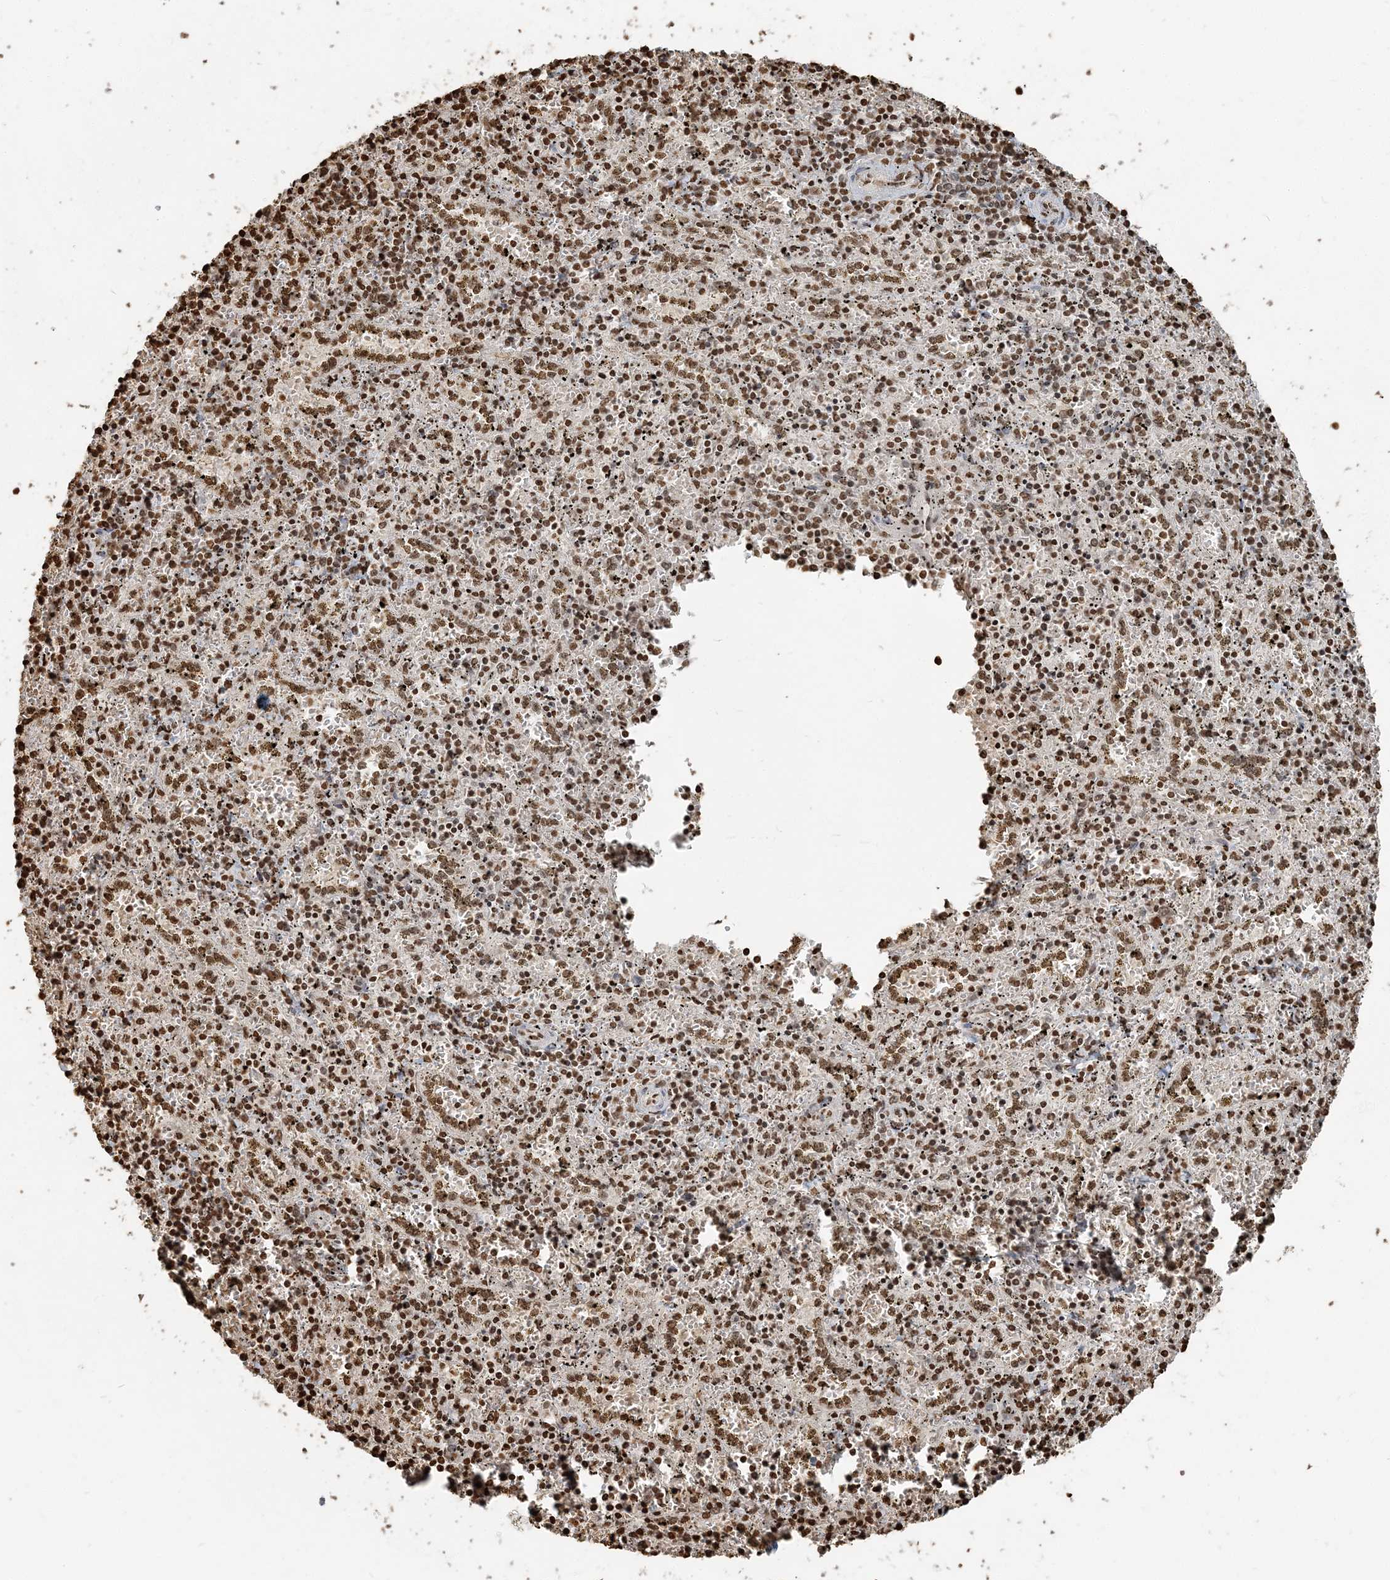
{"staining": {"intensity": "moderate", "quantity": ">75%", "location": "nuclear"}, "tissue": "spleen", "cell_type": "Cells in red pulp", "image_type": "normal", "snomed": [{"axis": "morphology", "description": "Normal tissue, NOS"}, {"axis": "topography", "description": "Spleen"}], "caption": "Immunohistochemical staining of benign spleen demonstrates moderate nuclear protein expression in about >75% of cells in red pulp. (DAB (3,3'-diaminobenzidine) IHC, brown staining for protein, blue staining for nuclei).", "gene": "H3", "patient": {"sex": "male", "age": 11}}